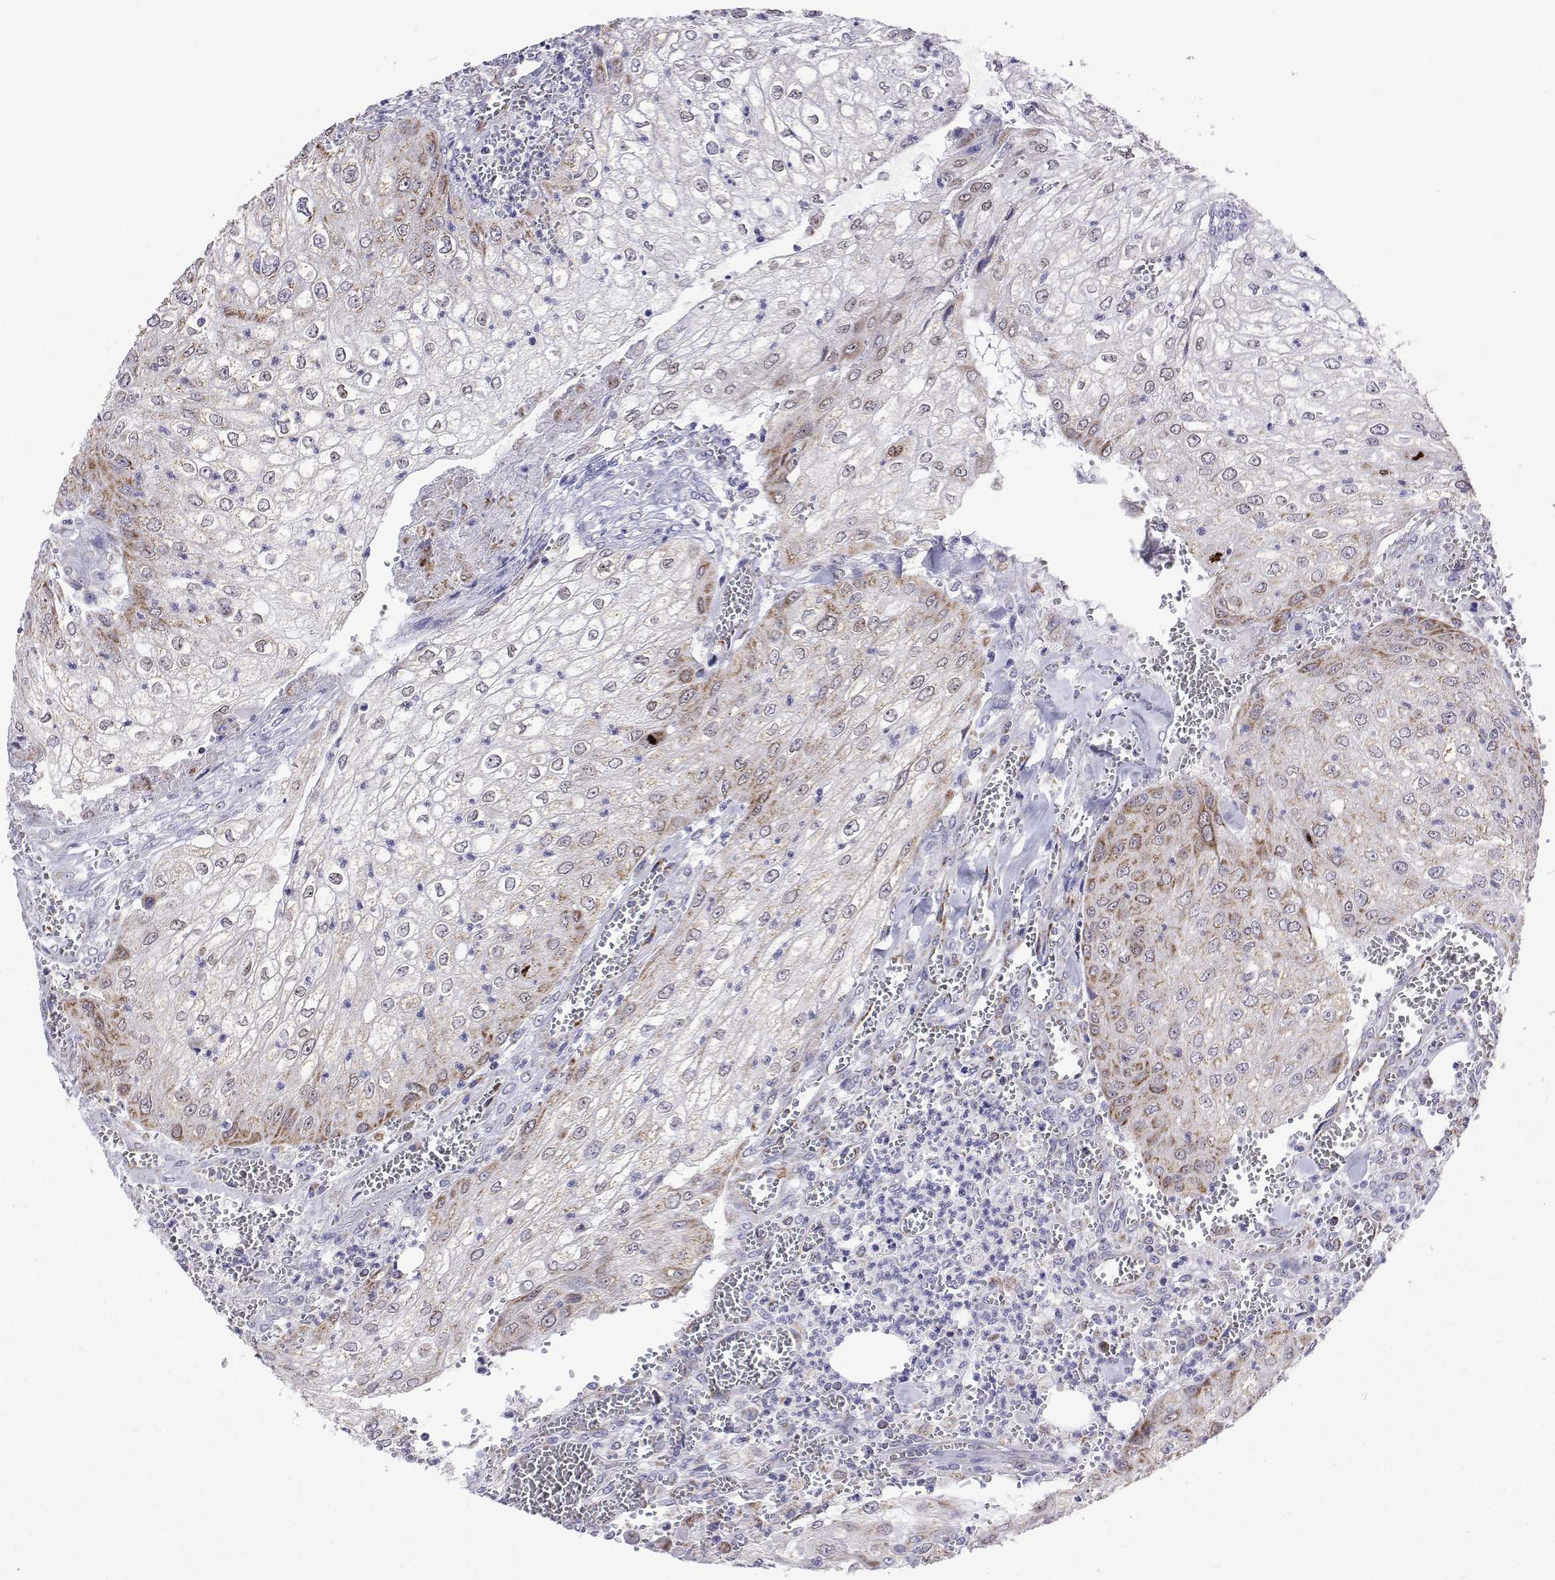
{"staining": {"intensity": "weak", "quantity": "25%-75%", "location": "cytoplasmic/membranous,nuclear"}, "tissue": "urothelial cancer", "cell_type": "Tumor cells", "image_type": "cancer", "snomed": [{"axis": "morphology", "description": "Urothelial carcinoma, High grade"}, {"axis": "topography", "description": "Urinary bladder"}], "caption": "Immunohistochemistry (DAB) staining of high-grade urothelial carcinoma reveals weak cytoplasmic/membranous and nuclear protein staining in about 25%-75% of tumor cells. The staining is performed using DAB brown chromogen to label protein expression. The nuclei are counter-stained blue using hematoxylin.", "gene": "MCCC2", "patient": {"sex": "male", "age": 62}}